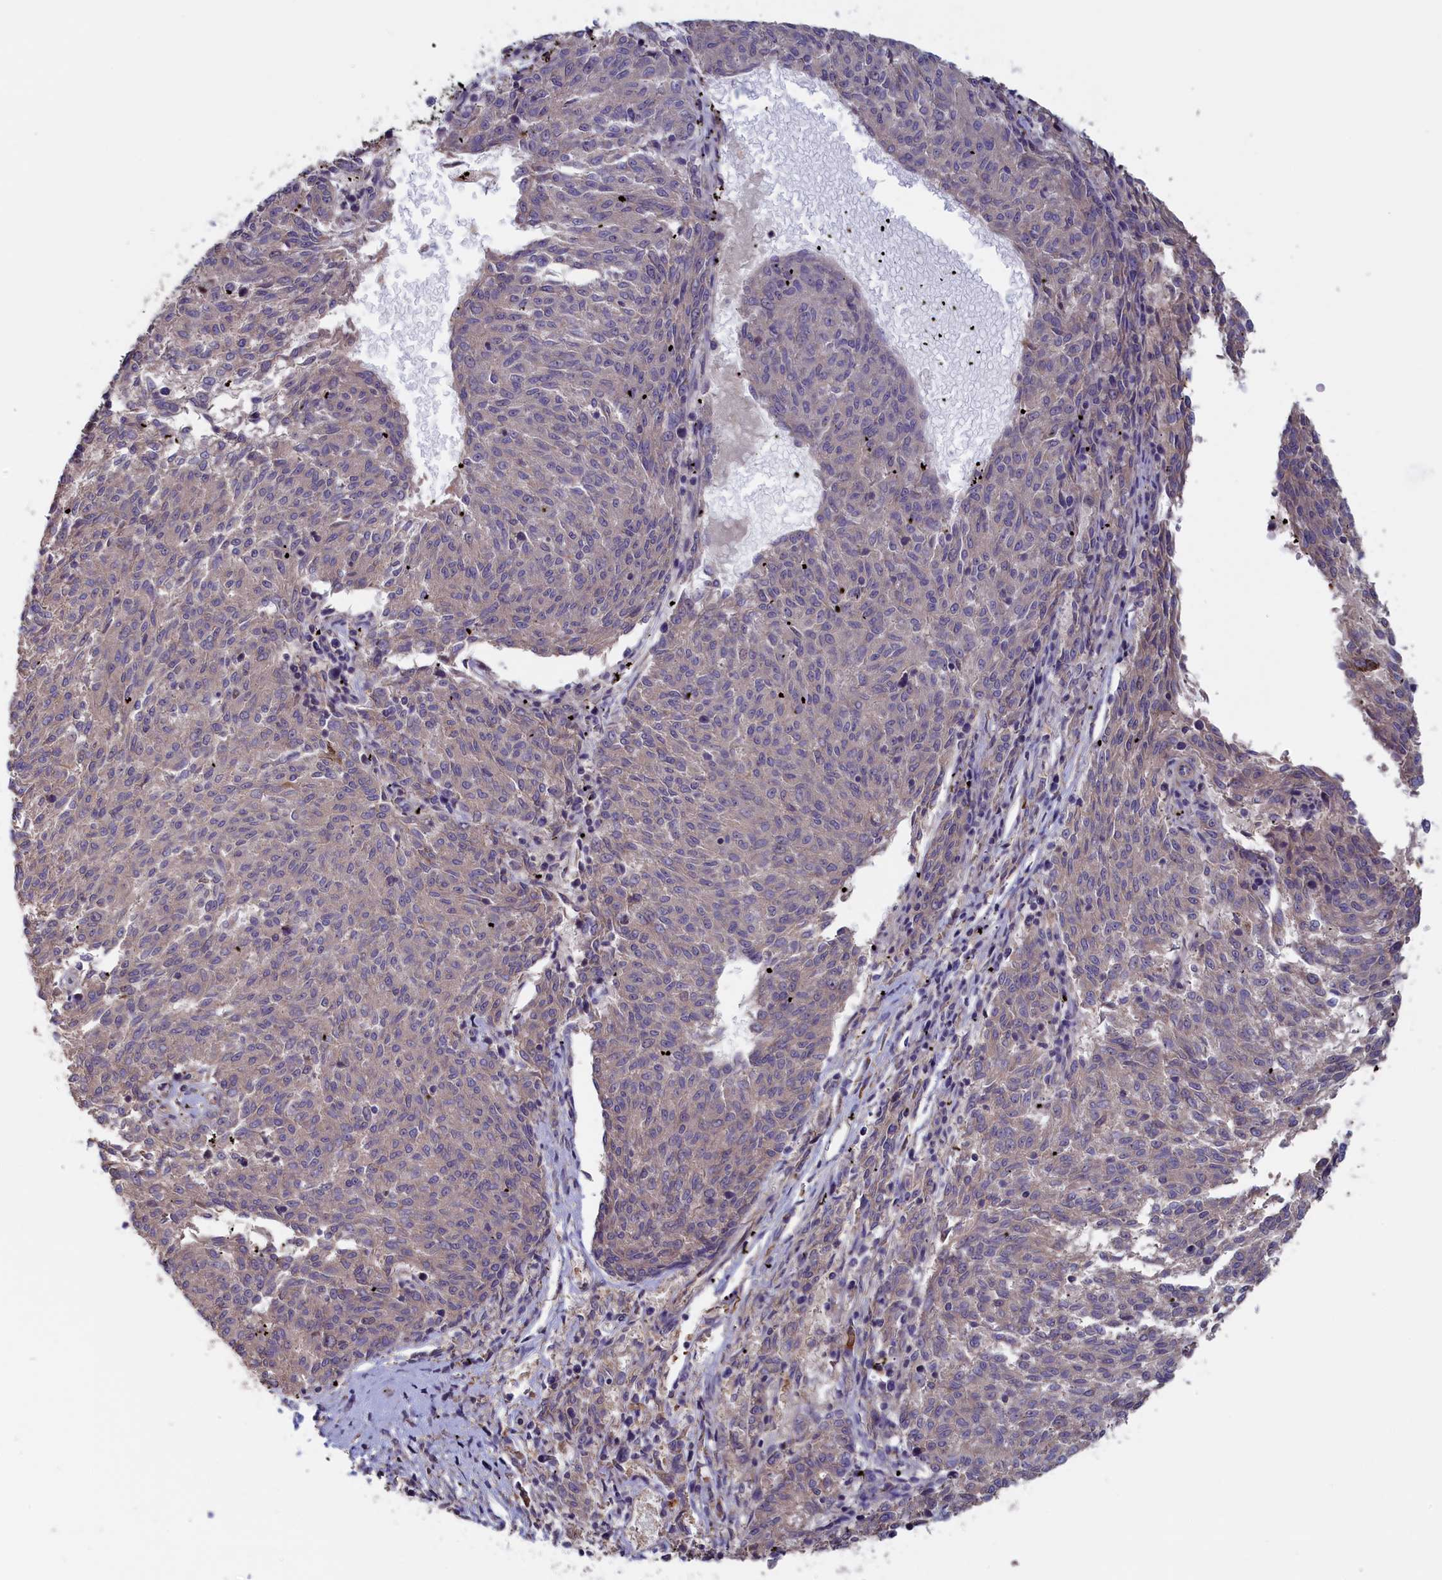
{"staining": {"intensity": "weak", "quantity": "<25%", "location": "cytoplasmic/membranous"}, "tissue": "melanoma", "cell_type": "Tumor cells", "image_type": "cancer", "snomed": [{"axis": "morphology", "description": "Malignant melanoma, NOS"}, {"axis": "topography", "description": "Skin"}], "caption": "Melanoma stained for a protein using immunohistochemistry demonstrates no staining tumor cells.", "gene": "ANKRD2", "patient": {"sex": "female", "age": 72}}